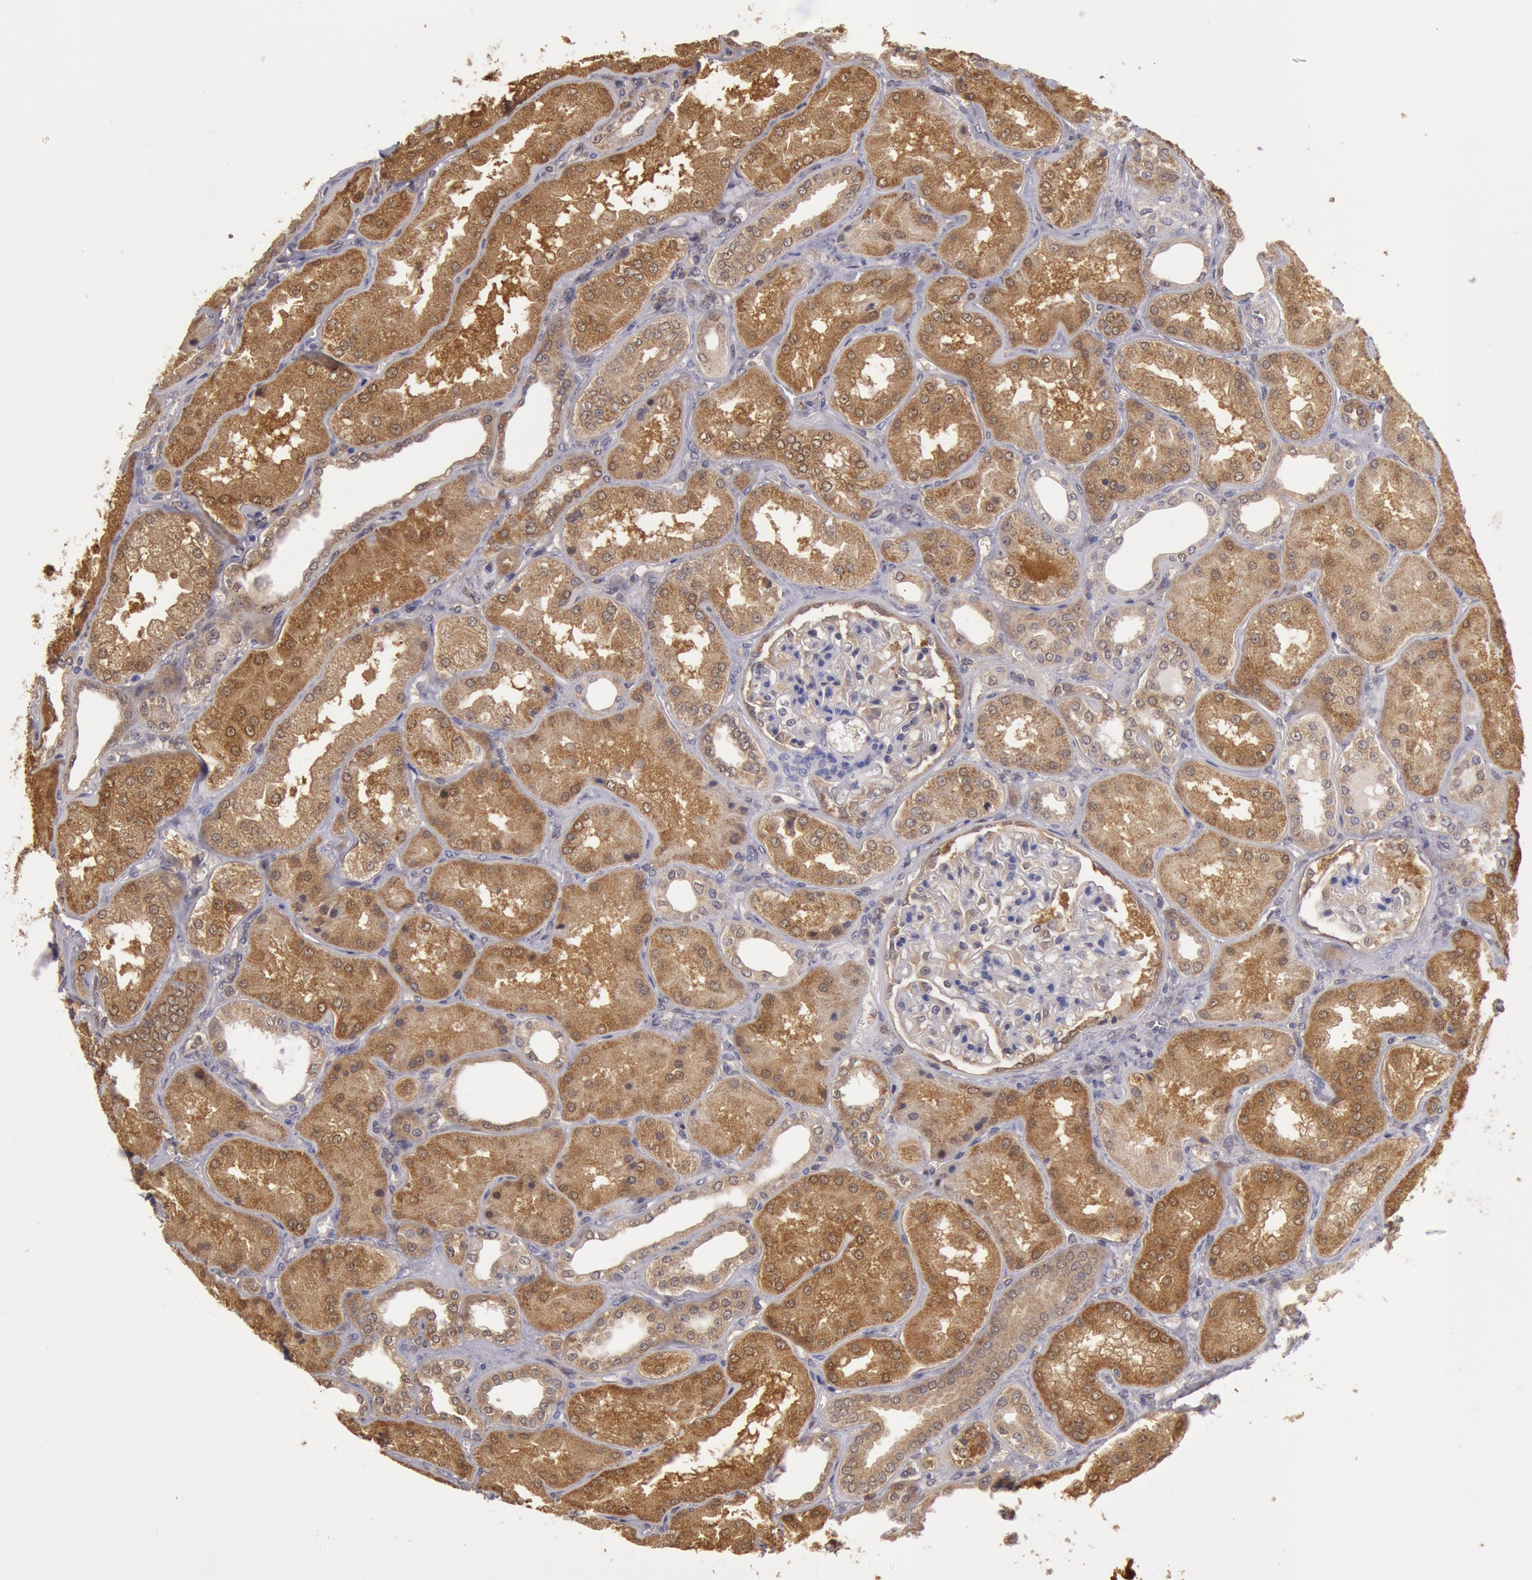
{"staining": {"intensity": "weak", "quantity": "25%-75%", "location": "cytoplasmic/membranous"}, "tissue": "kidney", "cell_type": "Cells in glomeruli", "image_type": "normal", "snomed": [{"axis": "morphology", "description": "Normal tissue, NOS"}, {"axis": "topography", "description": "Kidney"}], "caption": "Immunohistochemical staining of normal kidney shows weak cytoplasmic/membranous protein staining in about 25%-75% of cells in glomeruli.", "gene": "MPST", "patient": {"sex": "female", "age": 56}}